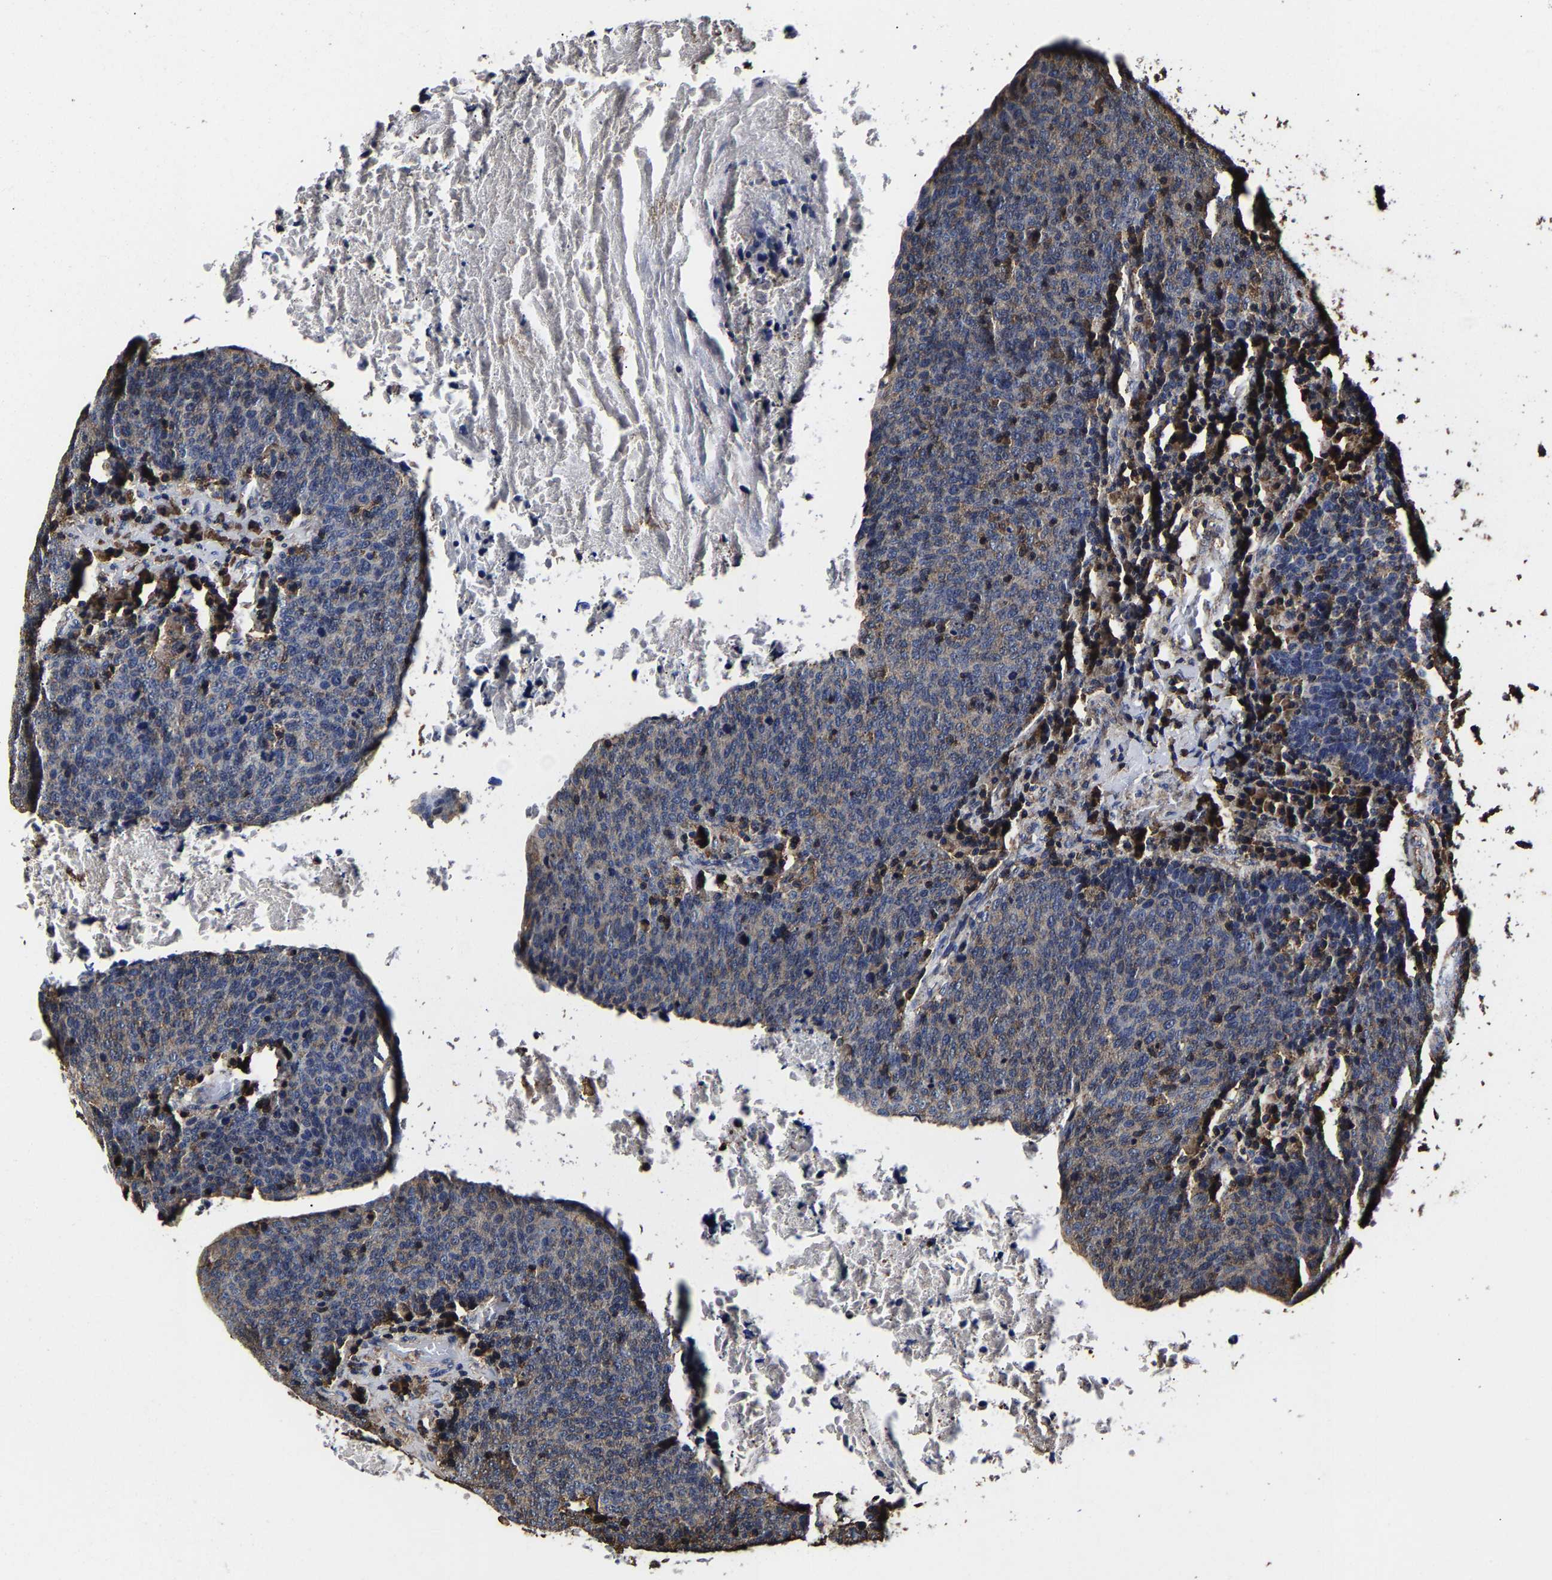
{"staining": {"intensity": "weak", "quantity": "25%-75%", "location": "cytoplasmic/membranous"}, "tissue": "head and neck cancer", "cell_type": "Tumor cells", "image_type": "cancer", "snomed": [{"axis": "morphology", "description": "Squamous cell carcinoma, NOS"}, {"axis": "morphology", "description": "Squamous cell carcinoma, metastatic, NOS"}, {"axis": "topography", "description": "Lymph node"}, {"axis": "topography", "description": "Head-Neck"}], "caption": "Tumor cells exhibit weak cytoplasmic/membranous staining in approximately 25%-75% of cells in head and neck cancer (metastatic squamous cell carcinoma).", "gene": "SSH3", "patient": {"sex": "male", "age": 62}}